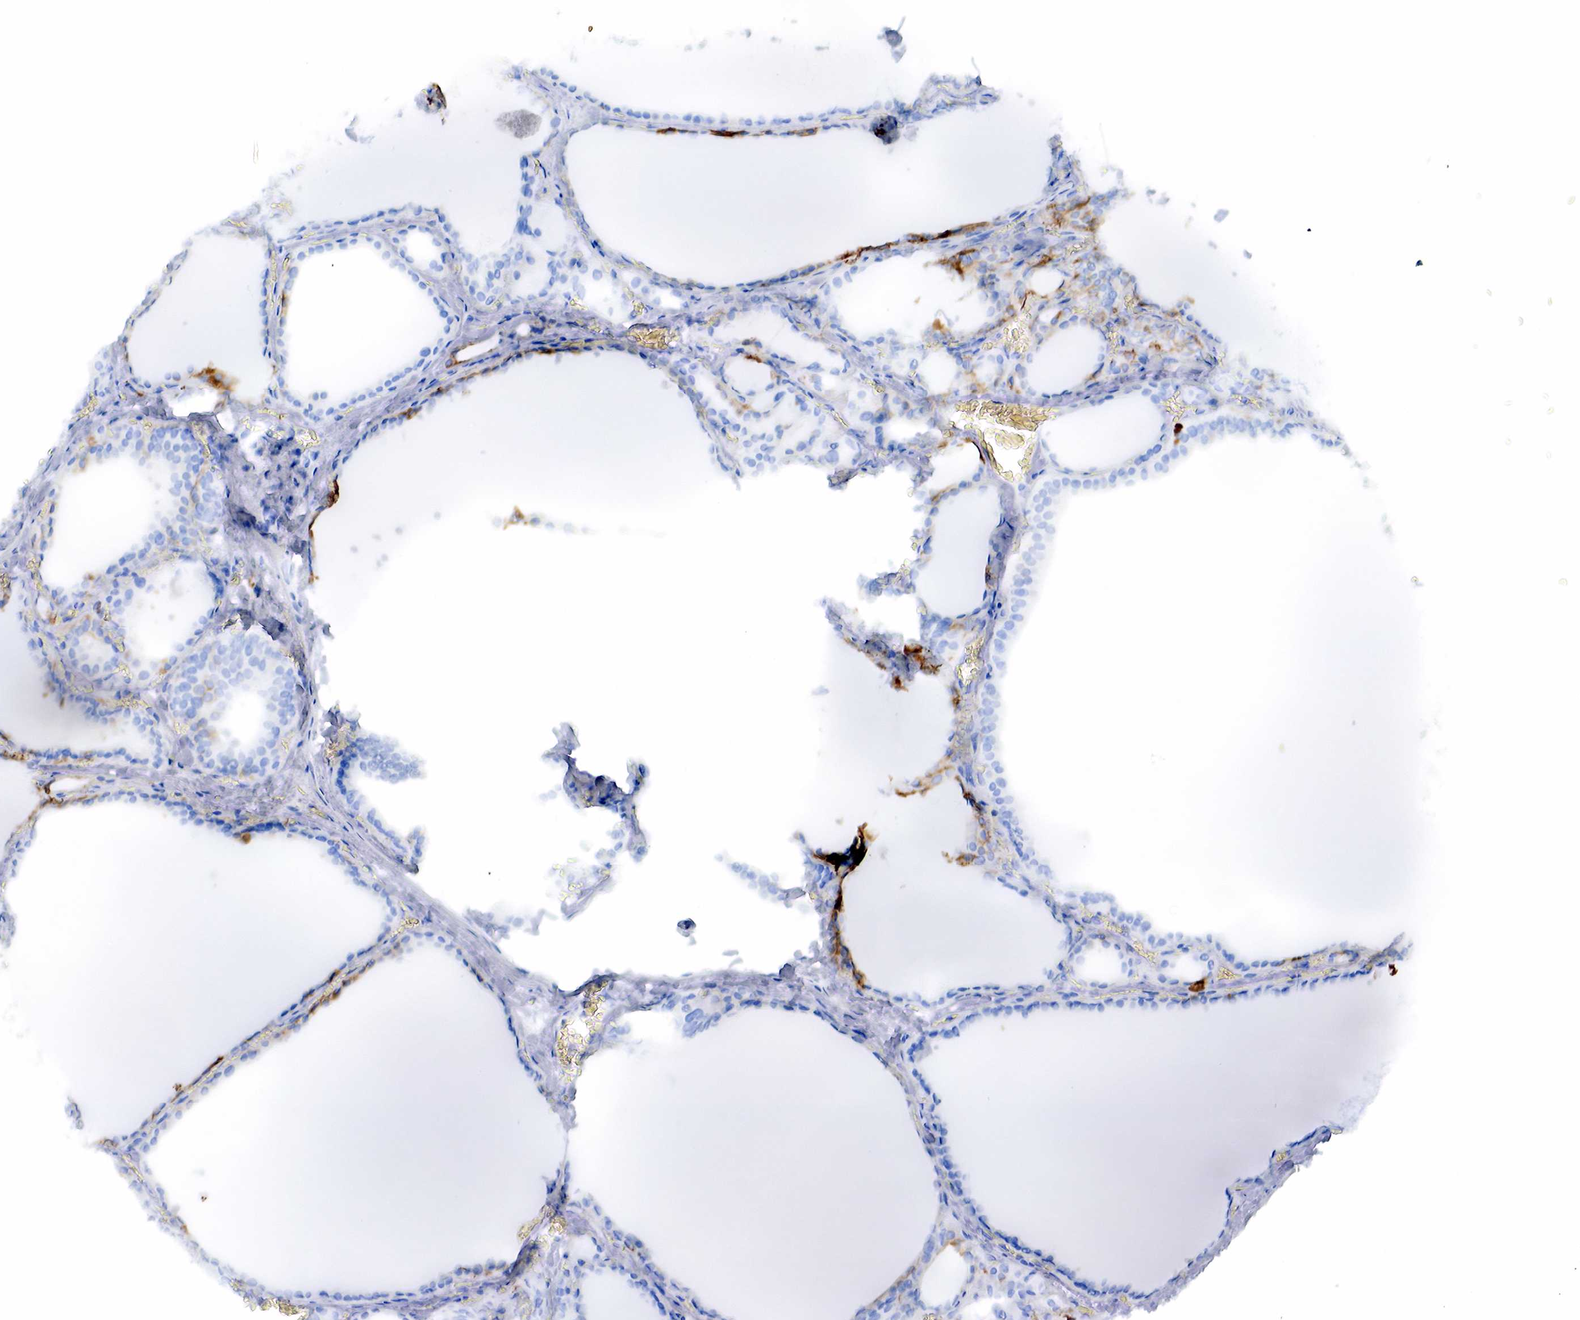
{"staining": {"intensity": "strong", "quantity": ">75%", "location": "cytoplasmic/membranous"}, "tissue": "thyroid gland", "cell_type": "Glandular cells", "image_type": "normal", "snomed": [{"axis": "morphology", "description": "Normal tissue, NOS"}, {"axis": "topography", "description": "Thyroid gland"}], "caption": "IHC staining of normal thyroid gland, which shows high levels of strong cytoplasmic/membranous expression in approximately >75% of glandular cells indicating strong cytoplasmic/membranous protein expression. The staining was performed using DAB (3,3'-diaminobenzidine) (brown) for protein detection and nuclei were counterstained in hematoxylin (blue).", "gene": "KRT19", "patient": {"sex": "female", "age": 55}}